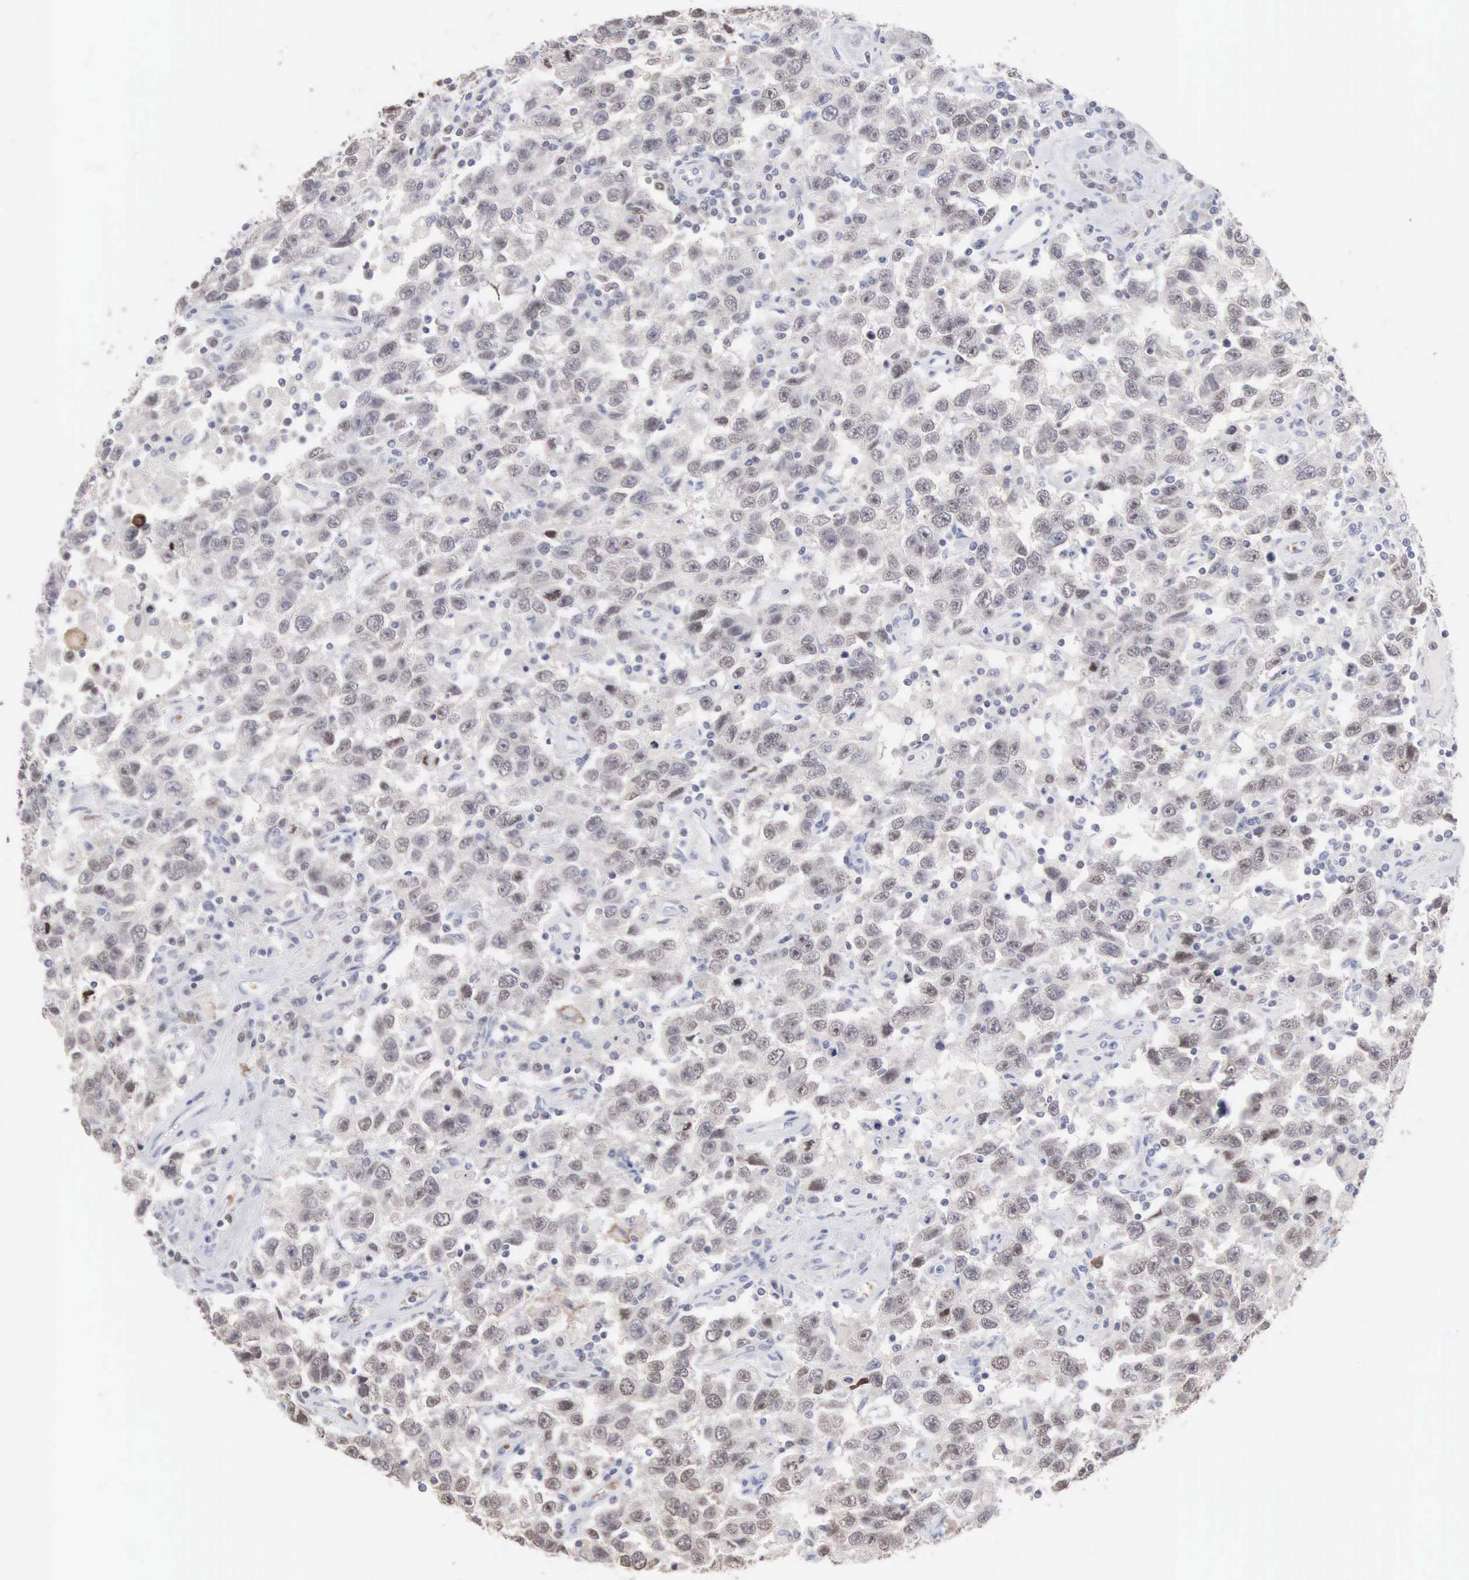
{"staining": {"intensity": "negative", "quantity": "none", "location": "none"}, "tissue": "testis cancer", "cell_type": "Tumor cells", "image_type": "cancer", "snomed": [{"axis": "morphology", "description": "Seminoma, NOS"}, {"axis": "topography", "description": "Testis"}], "caption": "Immunohistochemical staining of testis seminoma exhibits no significant staining in tumor cells.", "gene": "ACOT4", "patient": {"sex": "male", "age": 41}}